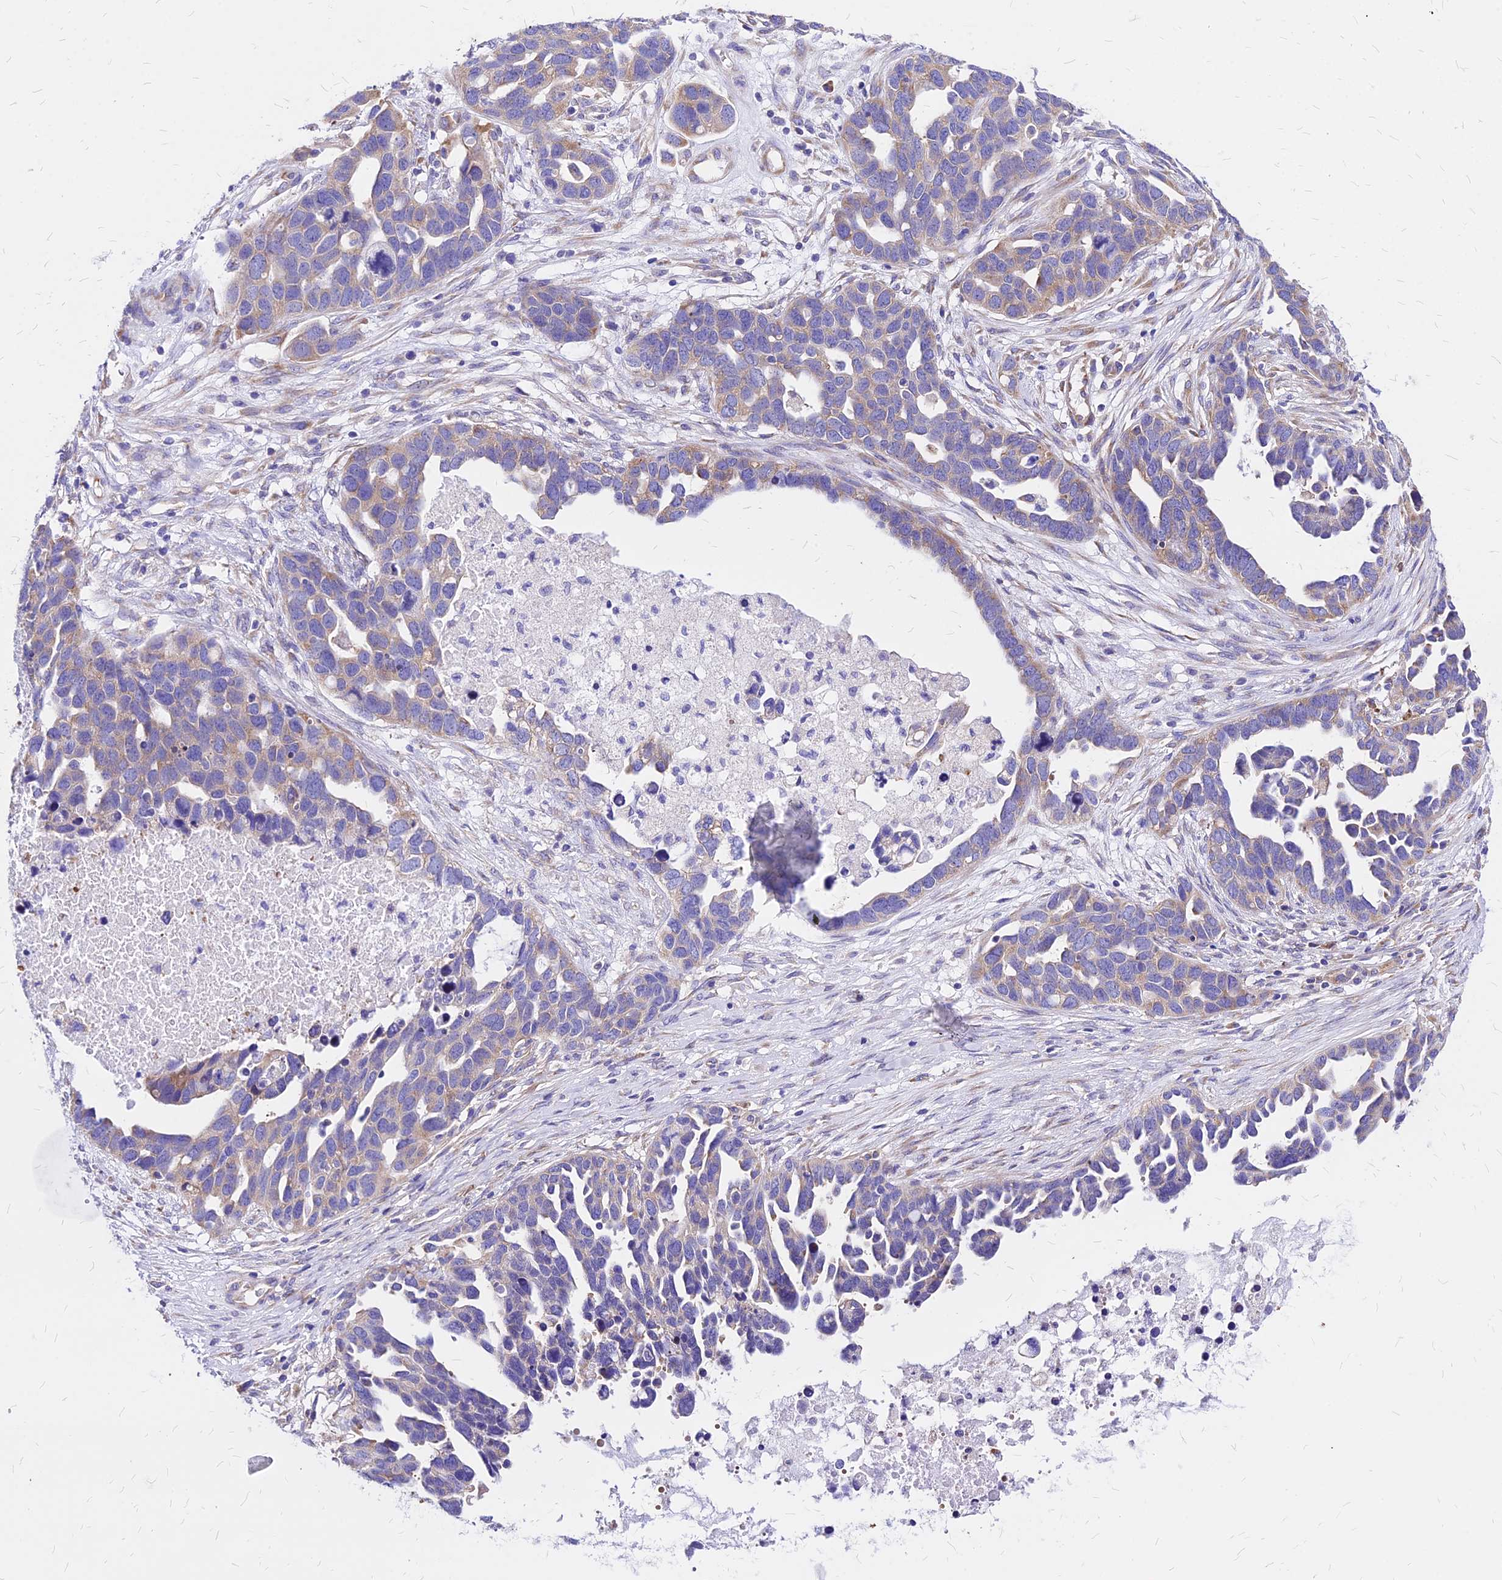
{"staining": {"intensity": "weak", "quantity": "25%-75%", "location": "cytoplasmic/membranous"}, "tissue": "ovarian cancer", "cell_type": "Tumor cells", "image_type": "cancer", "snomed": [{"axis": "morphology", "description": "Cystadenocarcinoma, serous, NOS"}, {"axis": "topography", "description": "Ovary"}], "caption": "Immunohistochemical staining of serous cystadenocarcinoma (ovarian) reveals low levels of weak cytoplasmic/membranous positivity in about 25%-75% of tumor cells.", "gene": "RPL19", "patient": {"sex": "female", "age": 54}}